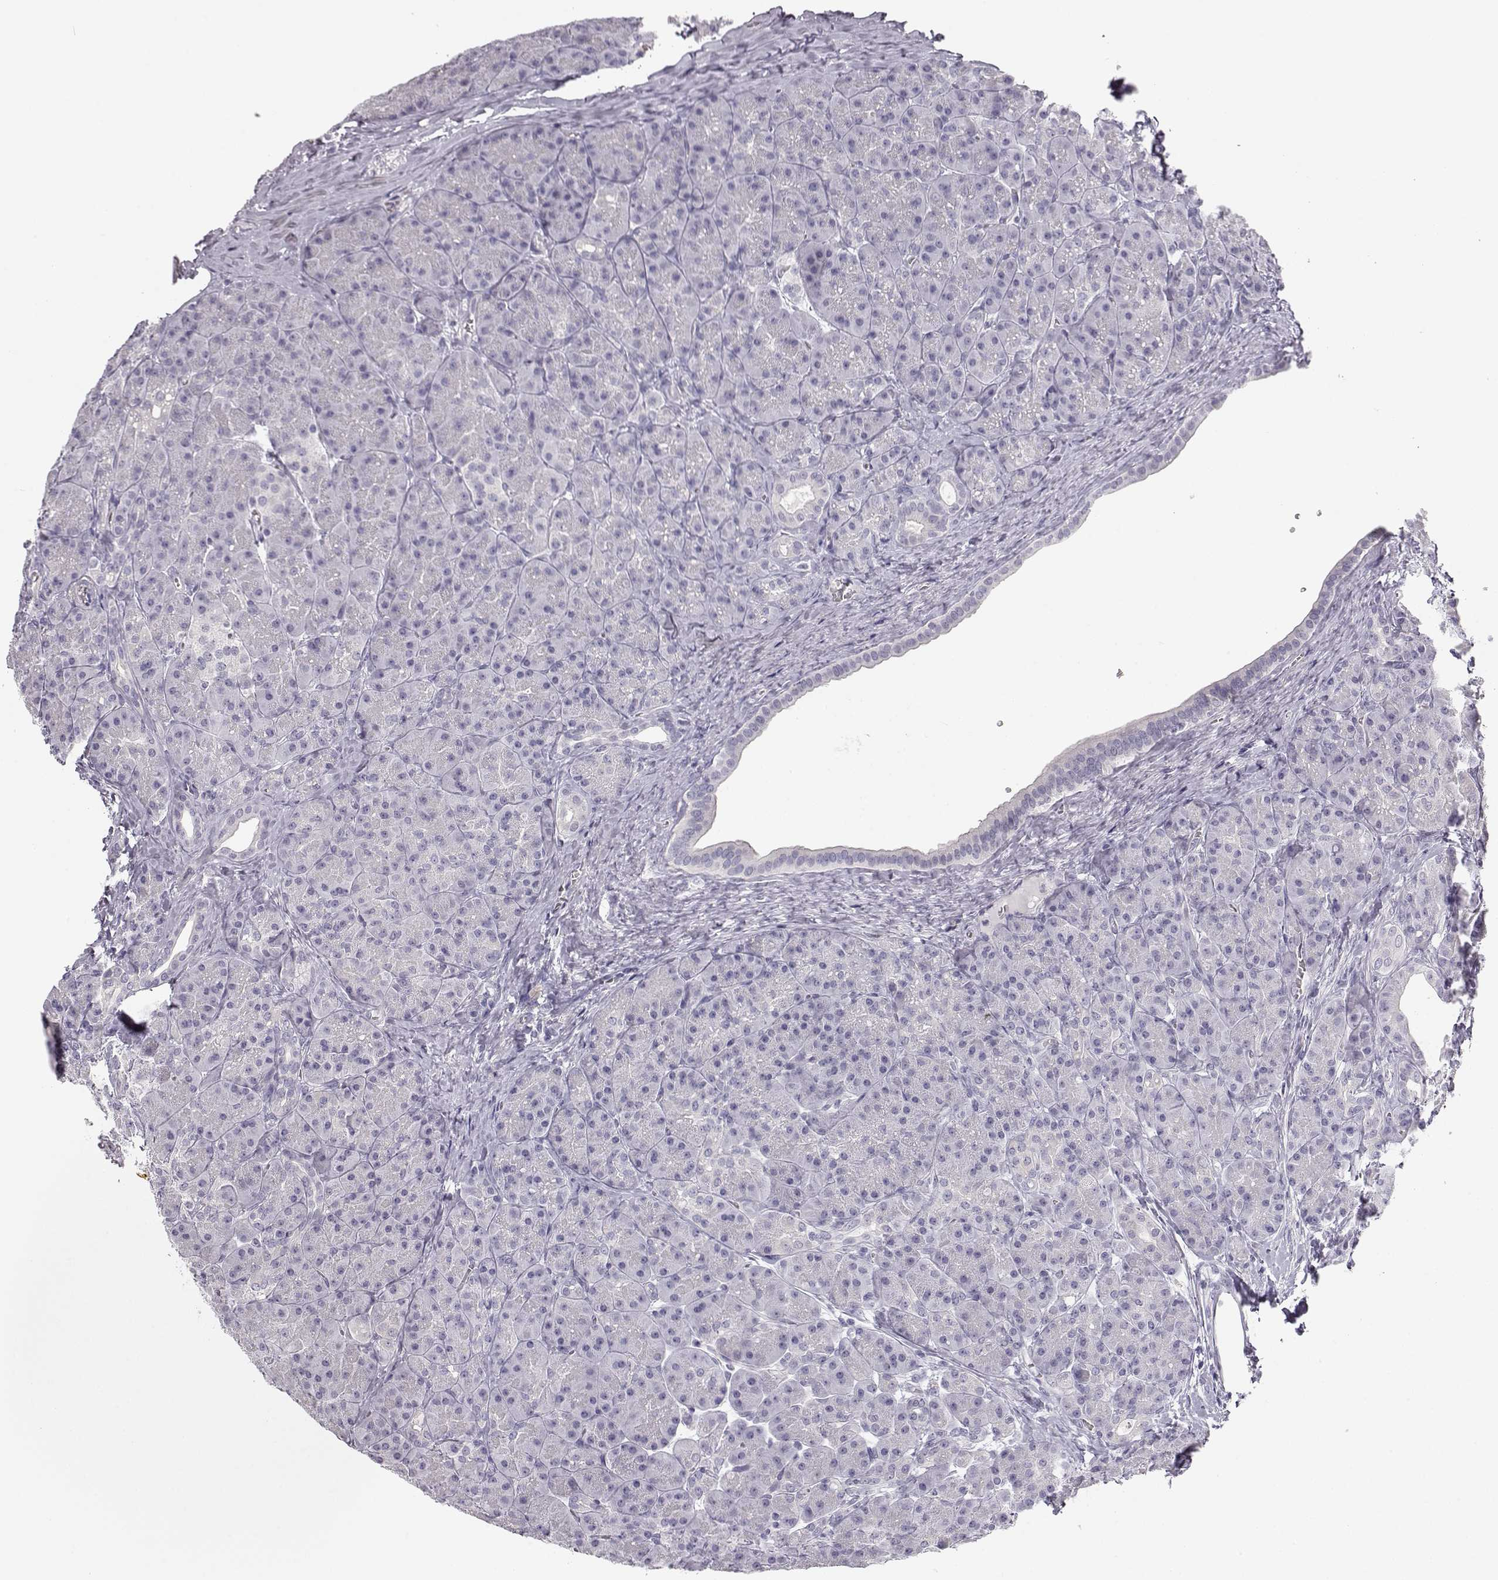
{"staining": {"intensity": "negative", "quantity": "none", "location": "none"}, "tissue": "pancreas", "cell_type": "Exocrine glandular cells", "image_type": "normal", "snomed": [{"axis": "morphology", "description": "Normal tissue, NOS"}, {"axis": "topography", "description": "Pancreas"}], "caption": "Exocrine glandular cells show no significant protein staining in unremarkable pancreas.", "gene": "MYCBPAP", "patient": {"sex": "male", "age": 57}}